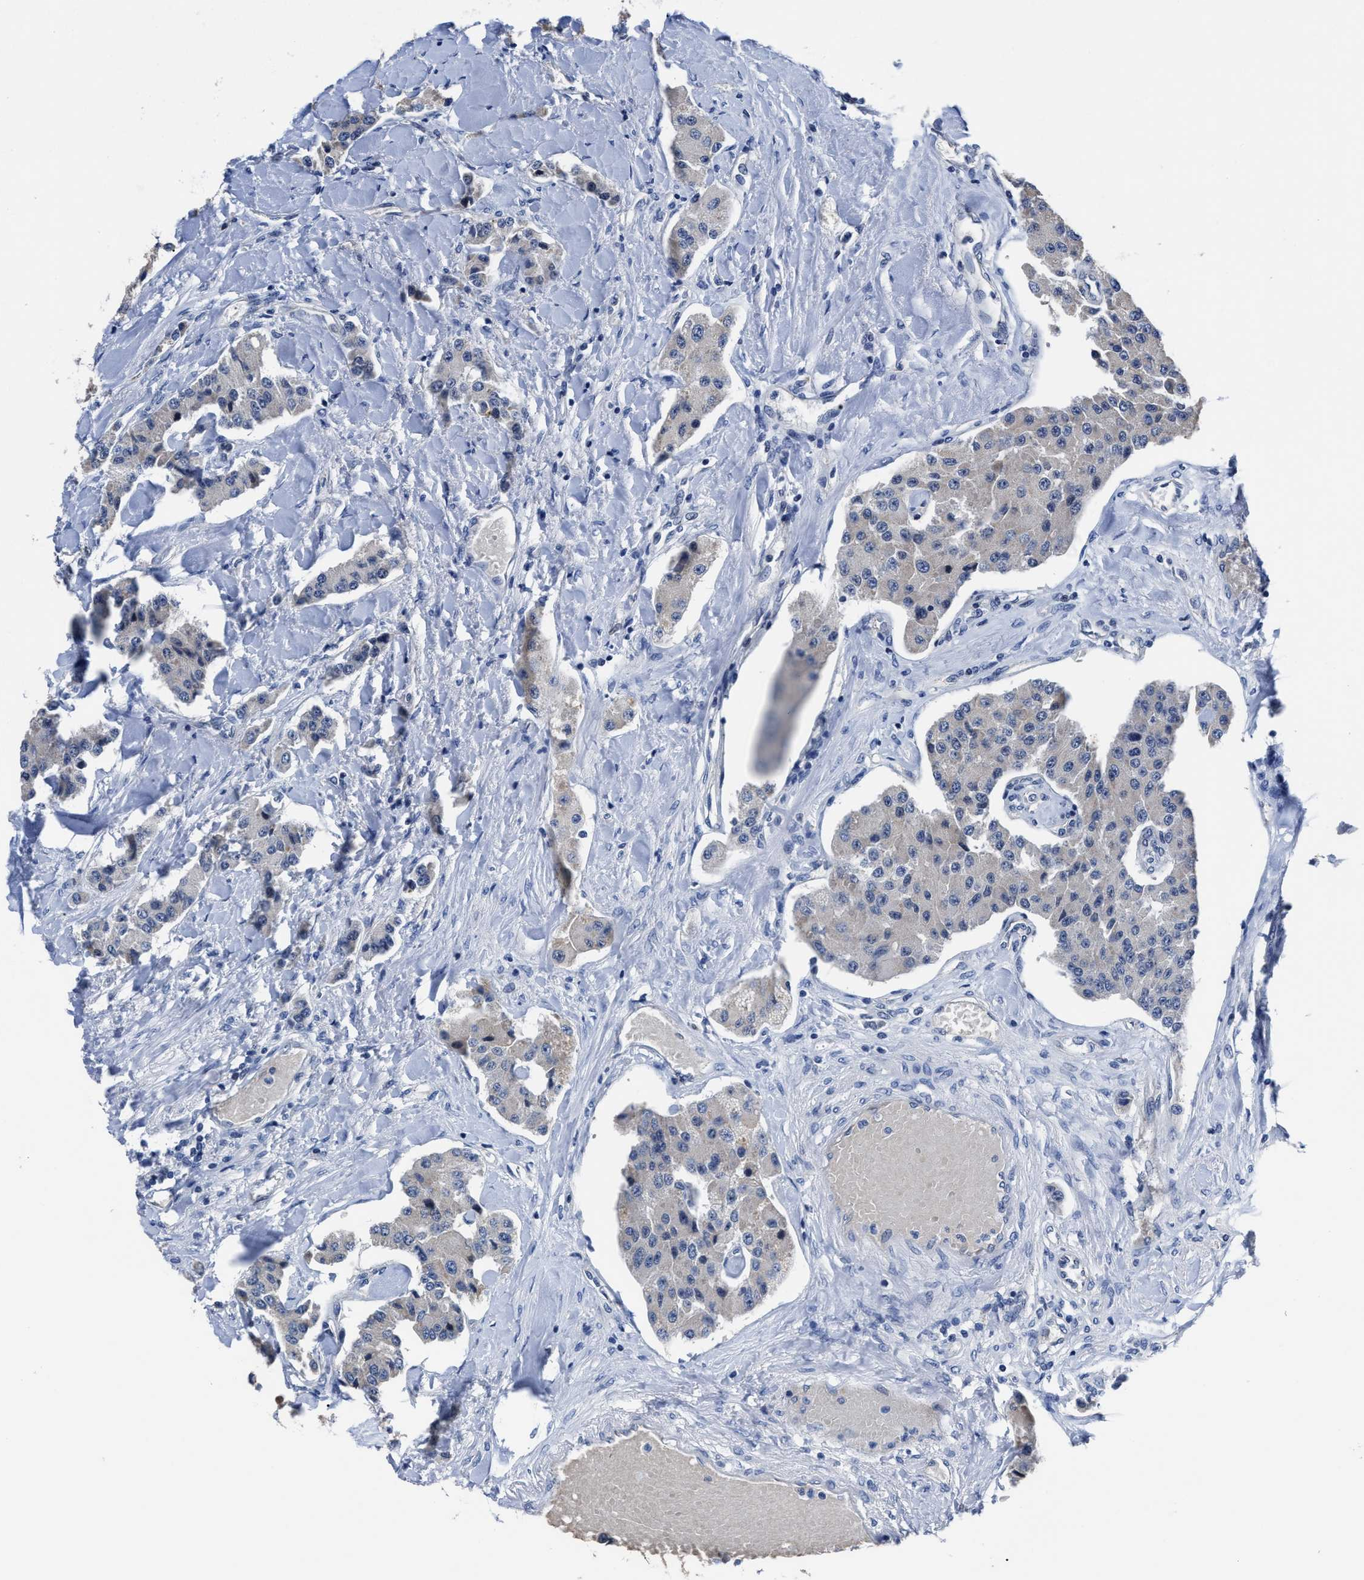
{"staining": {"intensity": "negative", "quantity": "none", "location": "none"}, "tissue": "carcinoid", "cell_type": "Tumor cells", "image_type": "cancer", "snomed": [{"axis": "morphology", "description": "Carcinoid, malignant, NOS"}, {"axis": "topography", "description": "Pancreas"}], "caption": "IHC image of neoplastic tissue: carcinoid stained with DAB exhibits no significant protein staining in tumor cells.", "gene": "GHITM", "patient": {"sex": "male", "age": 41}}